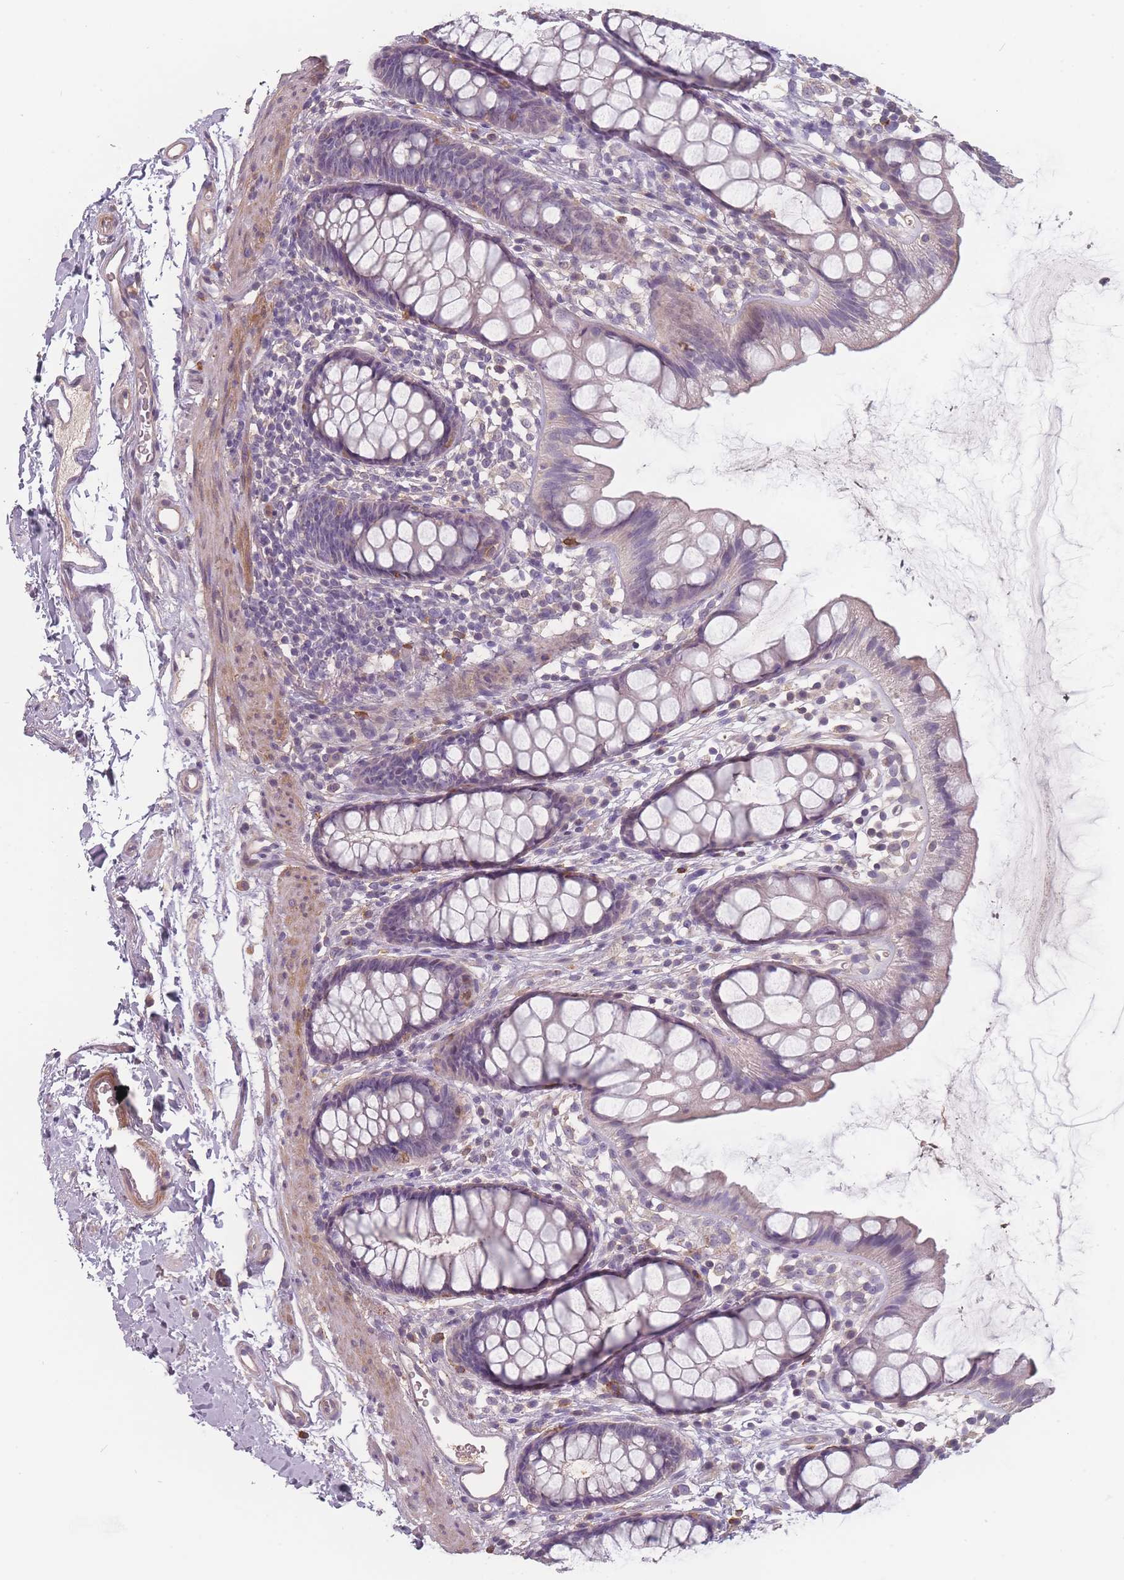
{"staining": {"intensity": "negative", "quantity": "none", "location": "none"}, "tissue": "rectum", "cell_type": "Glandular cells", "image_type": "normal", "snomed": [{"axis": "morphology", "description": "Normal tissue, NOS"}, {"axis": "topography", "description": "Rectum"}], "caption": "The photomicrograph demonstrates no significant positivity in glandular cells of rectum. The staining is performed using DAB (3,3'-diaminobenzidine) brown chromogen with nuclei counter-stained in using hematoxylin.", "gene": "BST1", "patient": {"sex": "female", "age": 65}}